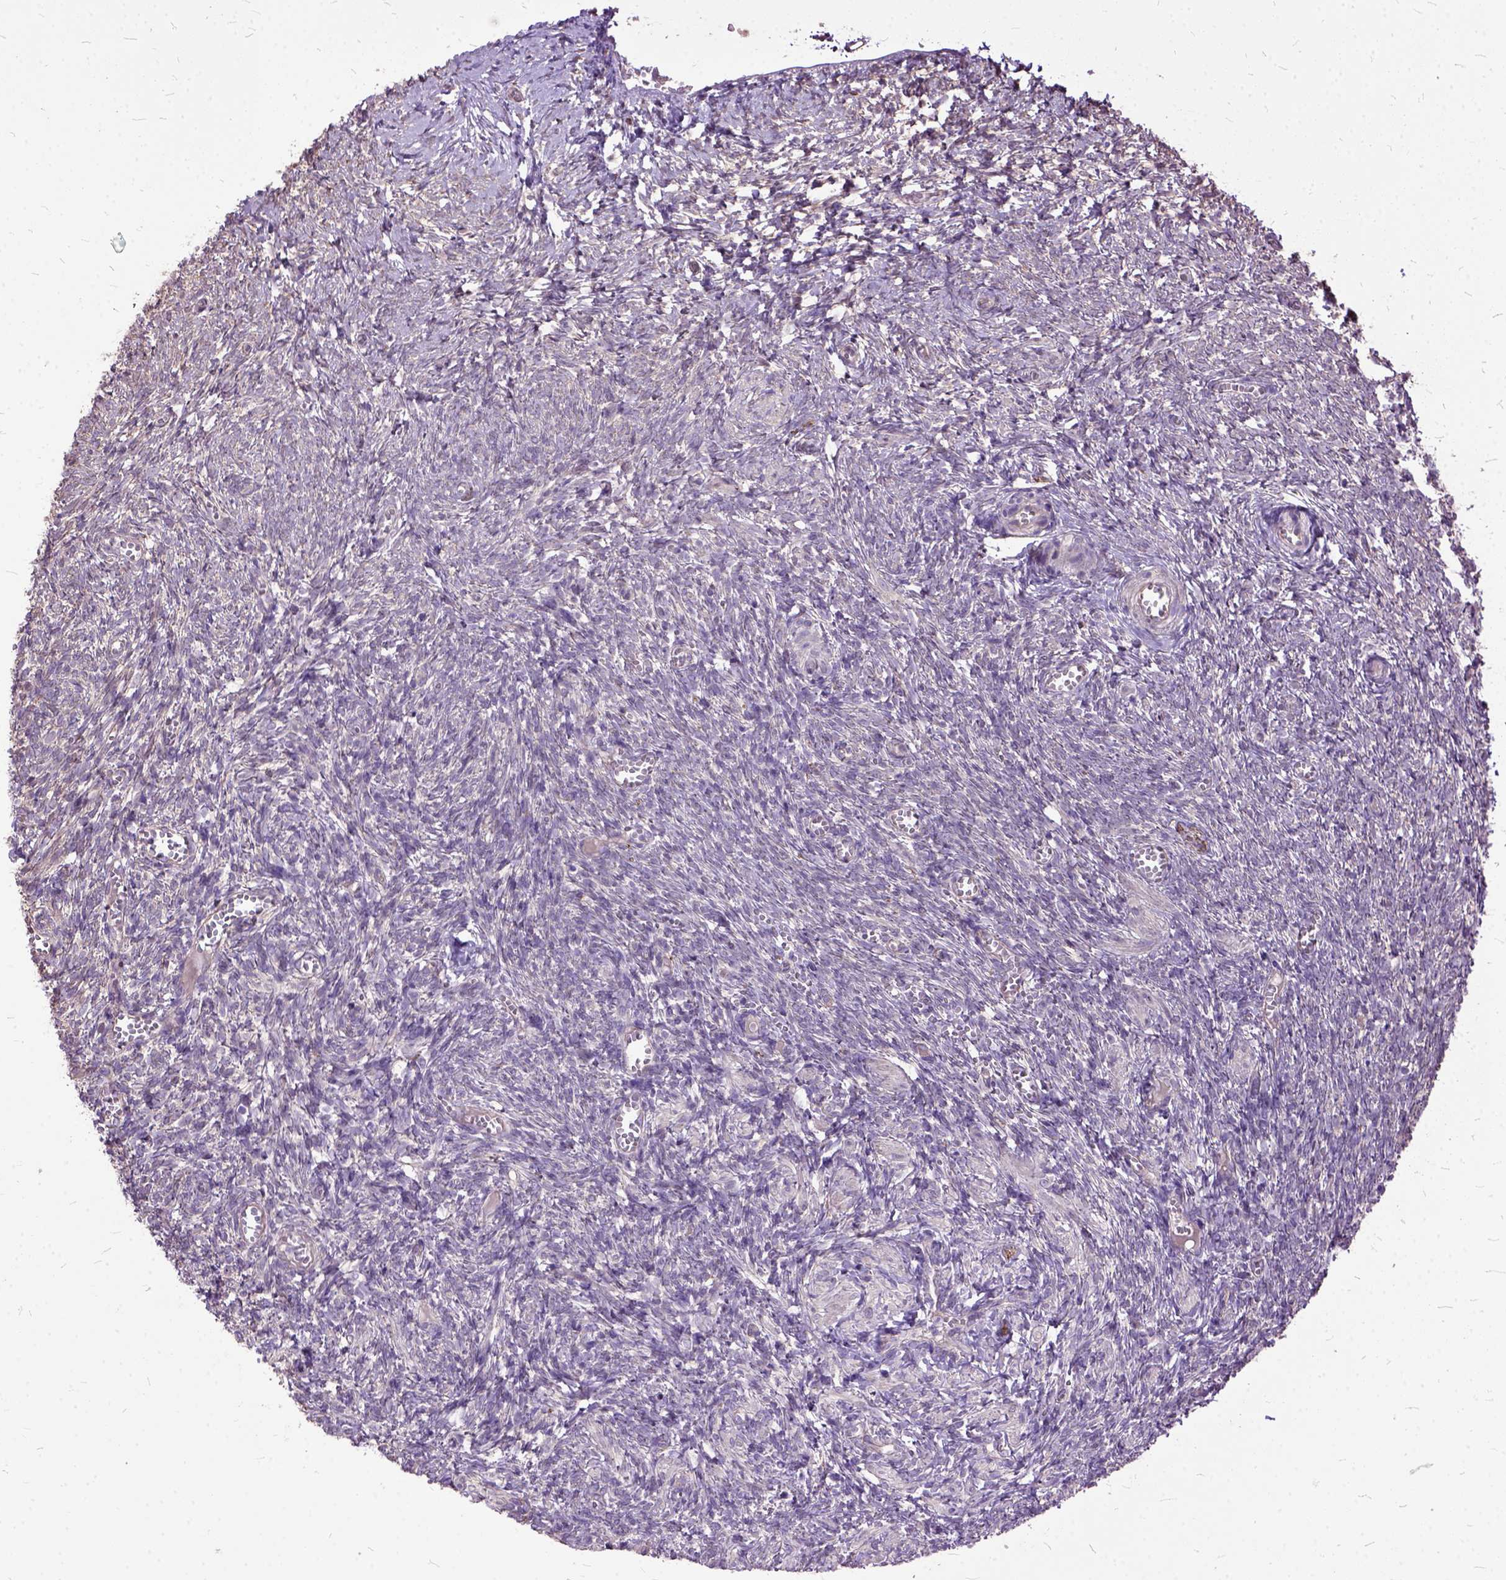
{"staining": {"intensity": "negative", "quantity": "none", "location": "none"}, "tissue": "ovary", "cell_type": "Follicle cells", "image_type": "normal", "snomed": [{"axis": "morphology", "description": "Normal tissue, NOS"}, {"axis": "topography", "description": "Ovary"}], "caption": "IHC image of normal ovary: human ovary stained with DAB displays no significant protein expression in follicle cells.", "gene": "AREG", "patient": {"sex": "female", "age": 43}}